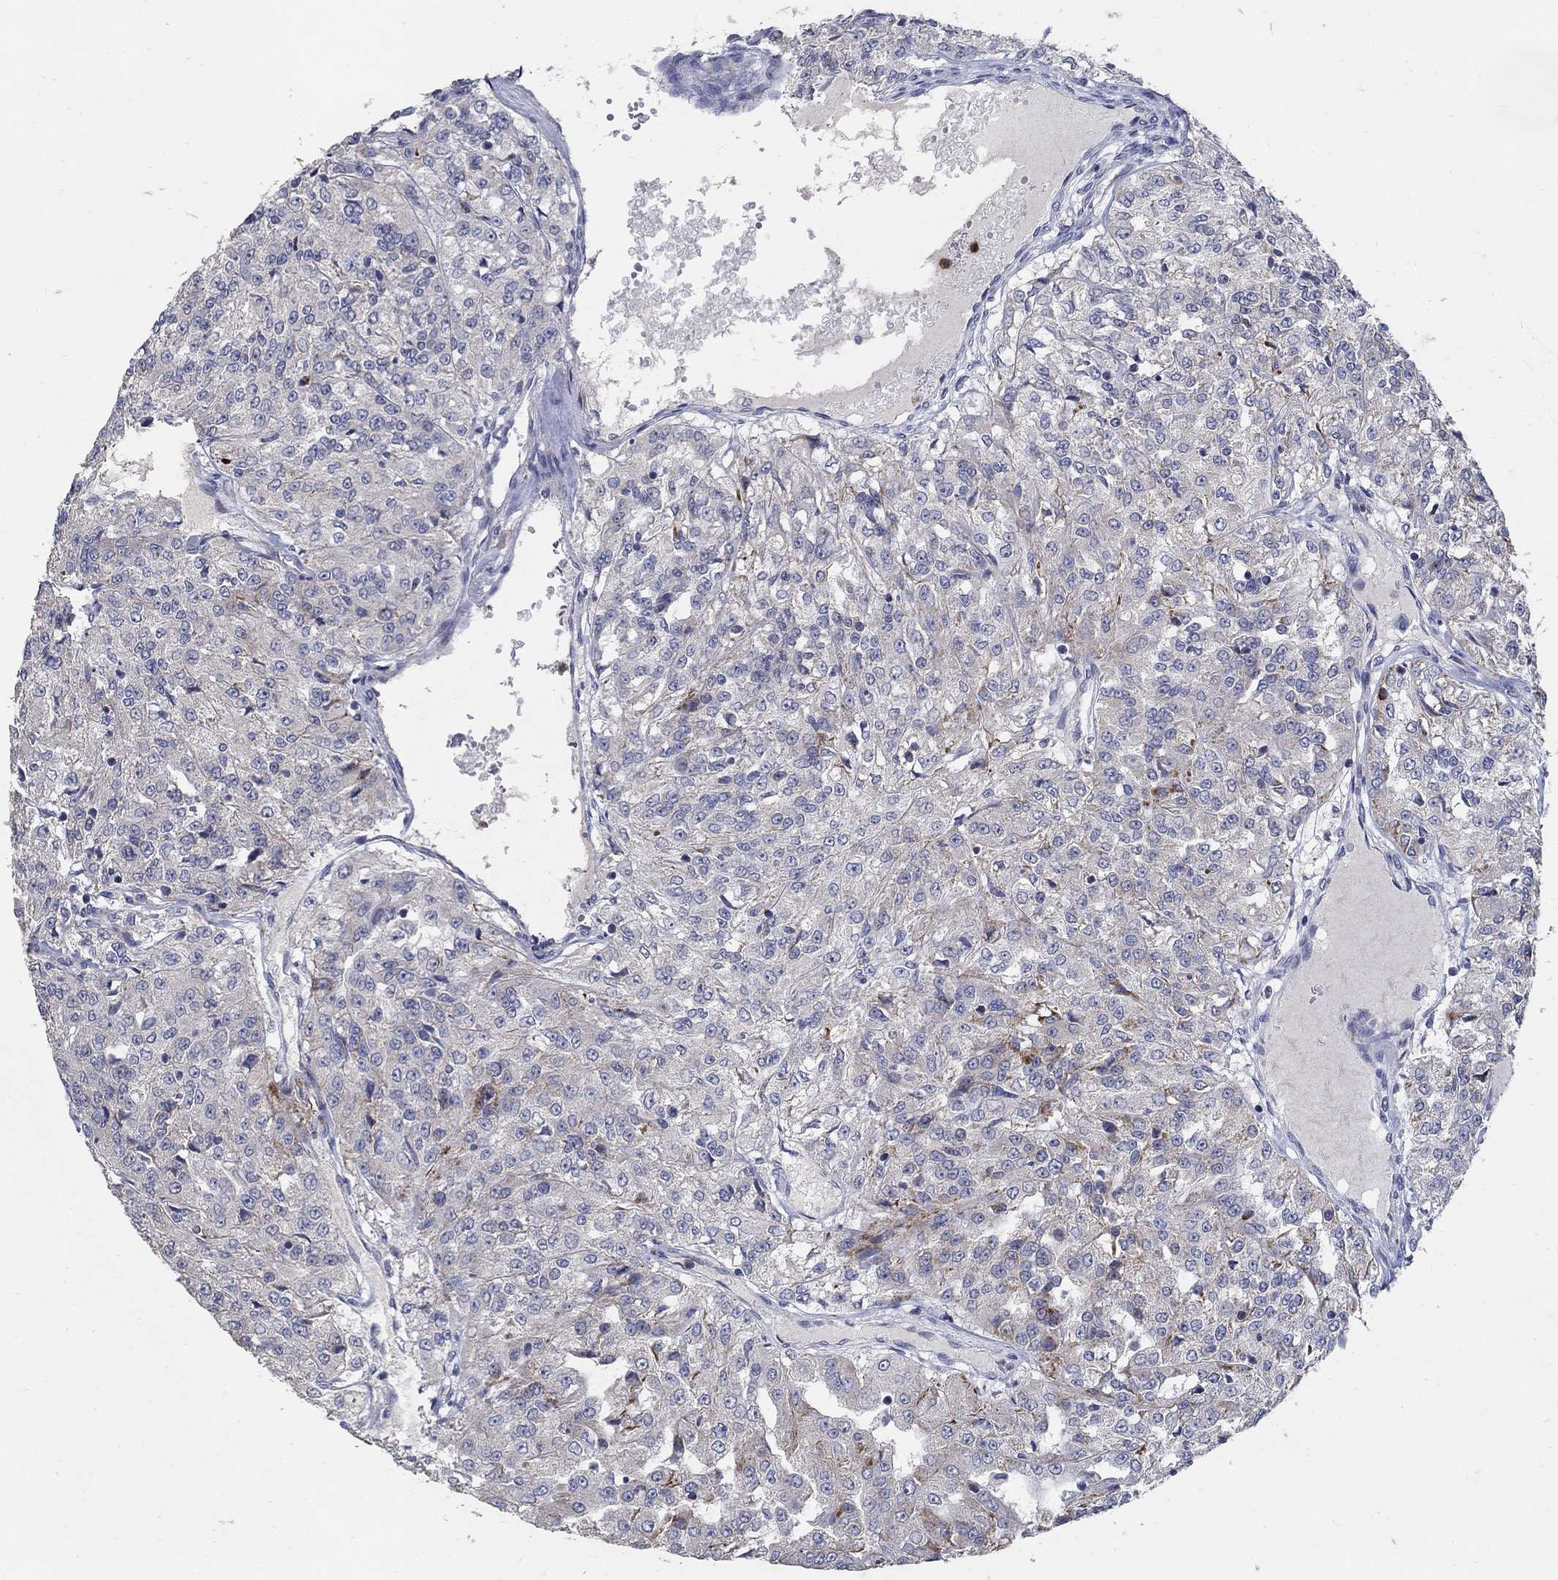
{"staining": {"intensity": "moderate", "quantity": "<25%", "location": "cytoplasmic/membranous"}, "tissue": "renal cancer", "cell_type": "Tumor cells", "image_type": "cancer", "snomed": [{"axis": "morphology", "description": "Adenocarcinoma, NOS"}, {"axis": "topography", "description": "Kidney"}], "caption": "Approximately <25% of tumor cells in human renal adenocarcinoma show moderate cytoplasmic/membranous protein staining as visualized by brown immunohistochemical staining.", "gene": "HMX2", "patient": {"sex": "female", "age": 63}}